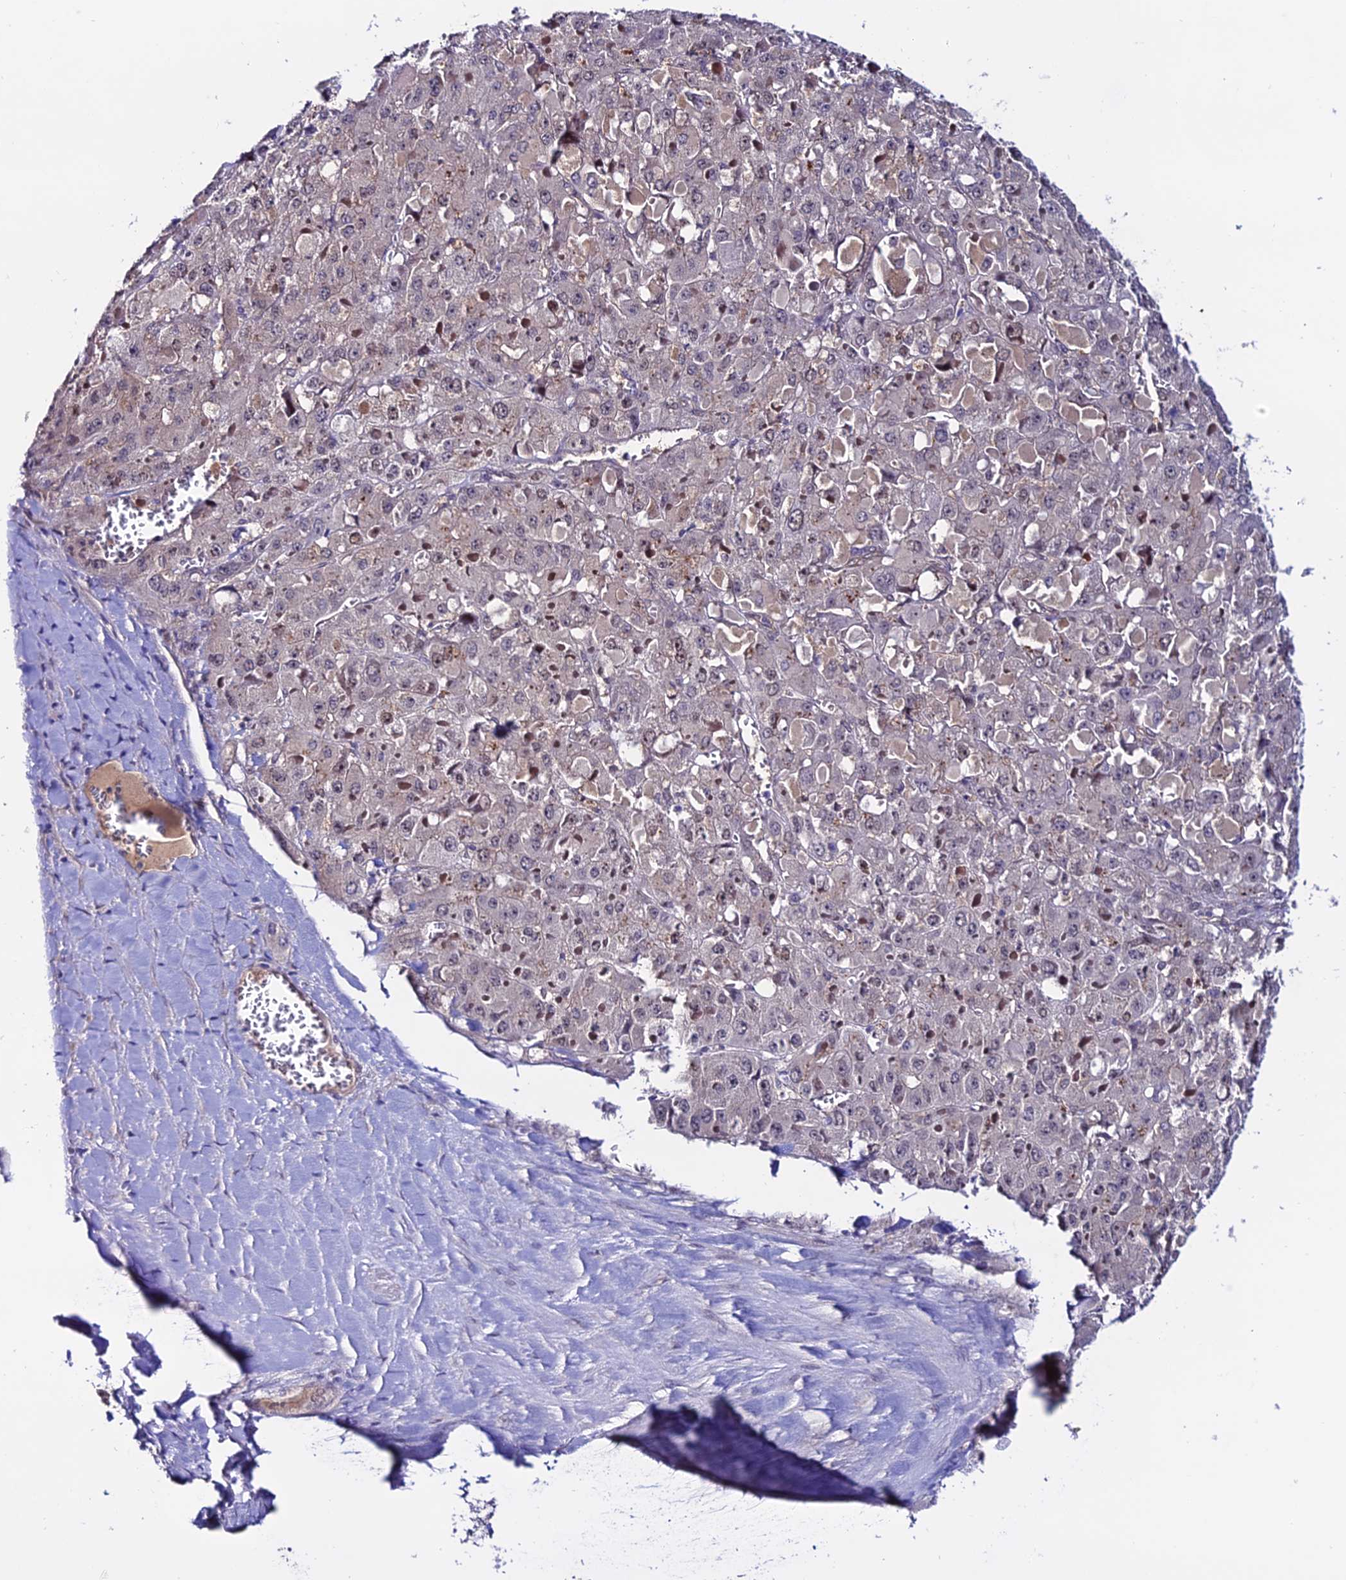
{"staining": {"intensity": "weak", "quantity": "<25%", "location": "nuclear"}, "tissue": "liver cancer", "cell_type": "Tumor cells", "image_type": "cancer", "snomed": [{"axis": "morphology", "description": "Carcinoma, Hepatocellular, NOS"}, {"axis": "topography", "description": "Liver"}], "caption": "Histopathology image shows no protein expression in tumor cells of liver cancer tissue. The staining was performed using DAB to visualize the protein expression in brown, while the nuclei were stained in blue with hematoxylin (Magnification: 20x).", "gene": "FZD8", "patient": {"sex": "female", "age": 73}}